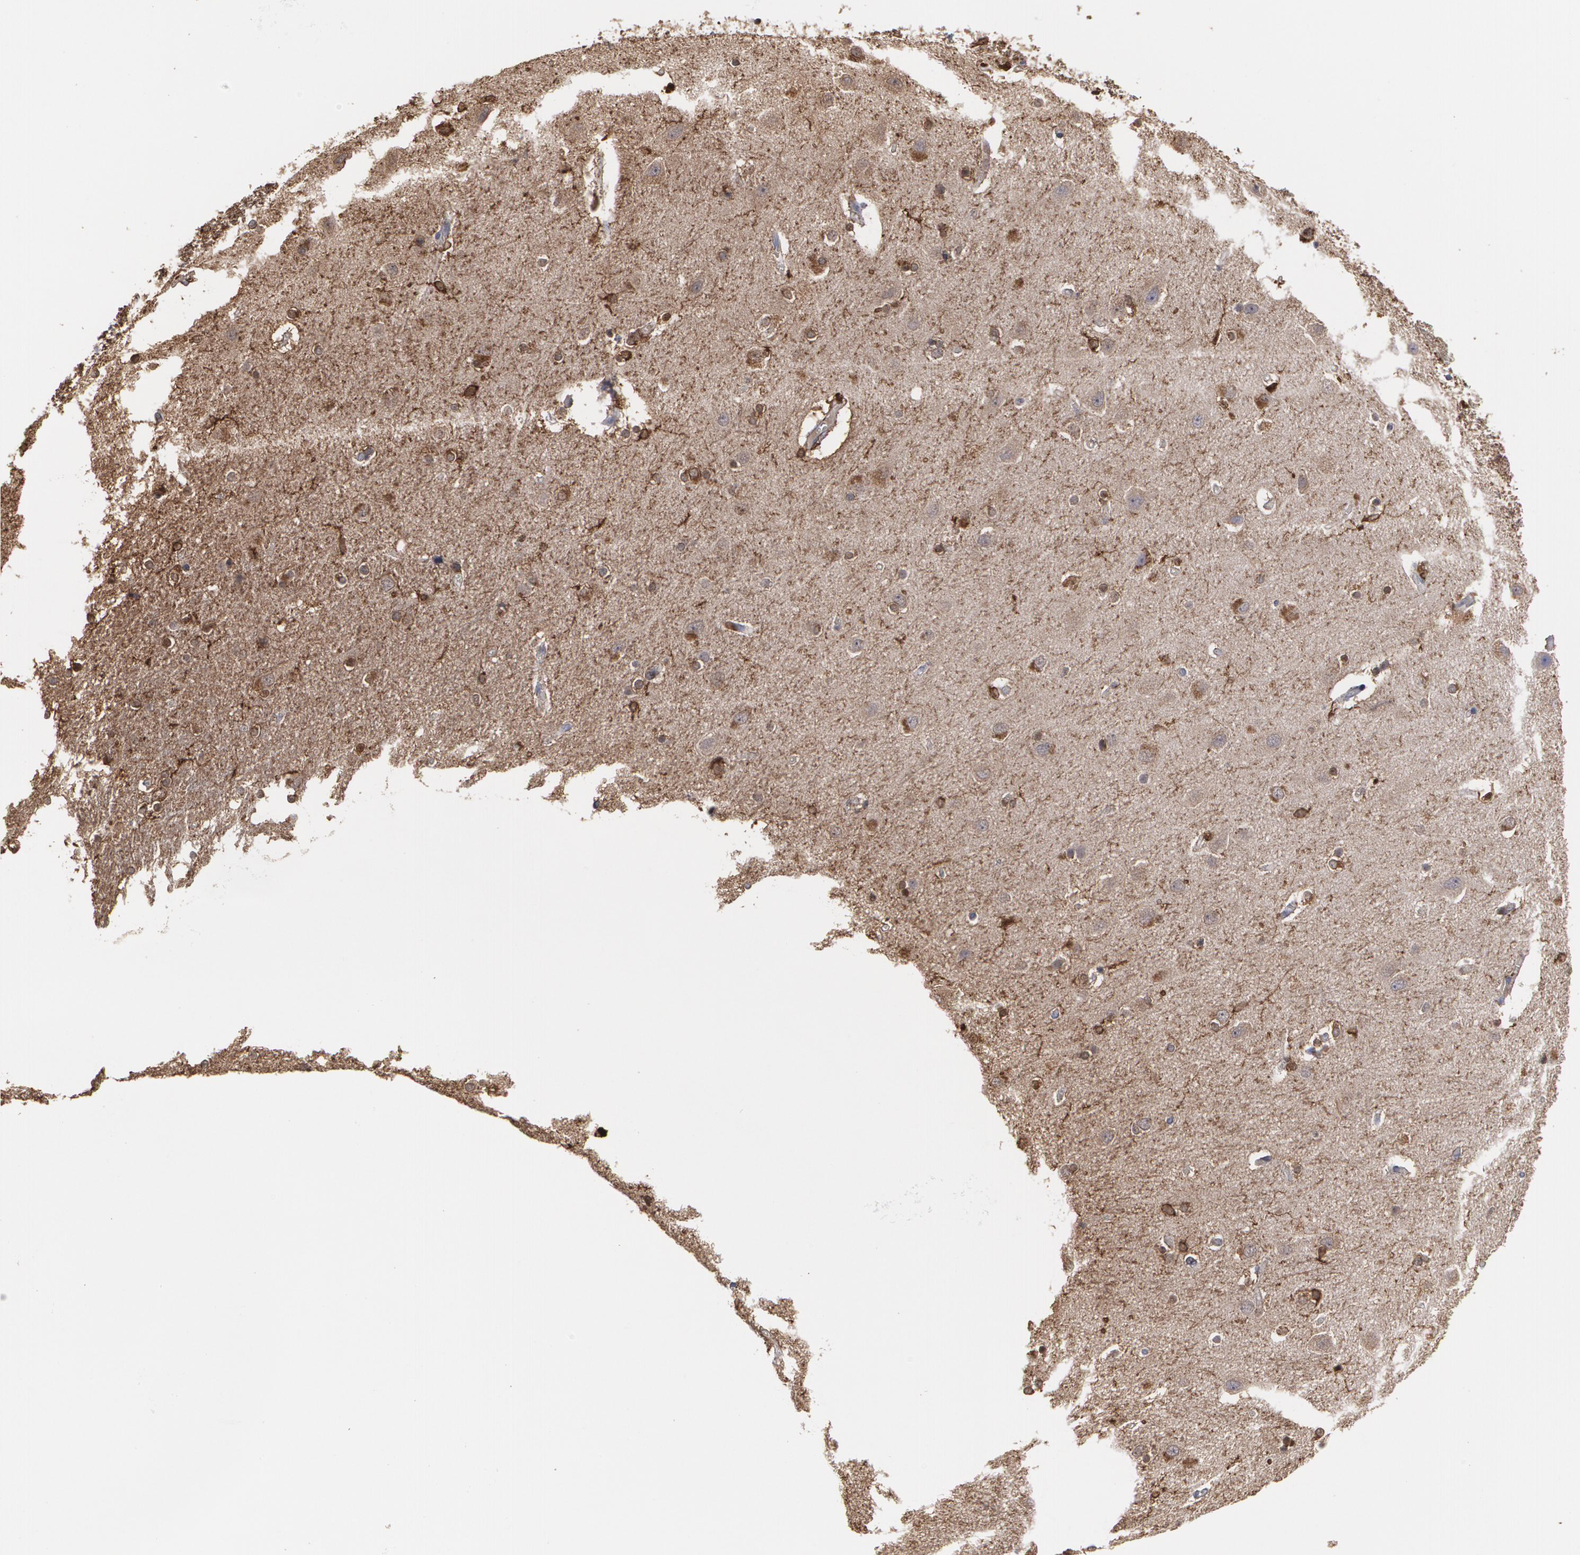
{"staining": {"intensity": "moderate", "quantity": ">75%", "location": "cytoplasmic/membranous"}, "tissue": "caudate", "cell_type": "Glial cells", "image_type": "normal", "snomed": [{"axis": "morphology", "description": "Normal tissue, NOS"}, {"axis": "topography", "description": "Lateral ventricle wall"}], "caption": "Glial cells exhibit moderate cytoplasmic/membranous positivity in approximately >75% of cells in normal caudate.", "gene": "ODC1", "patient": {"sex": "female", "age": 54}}